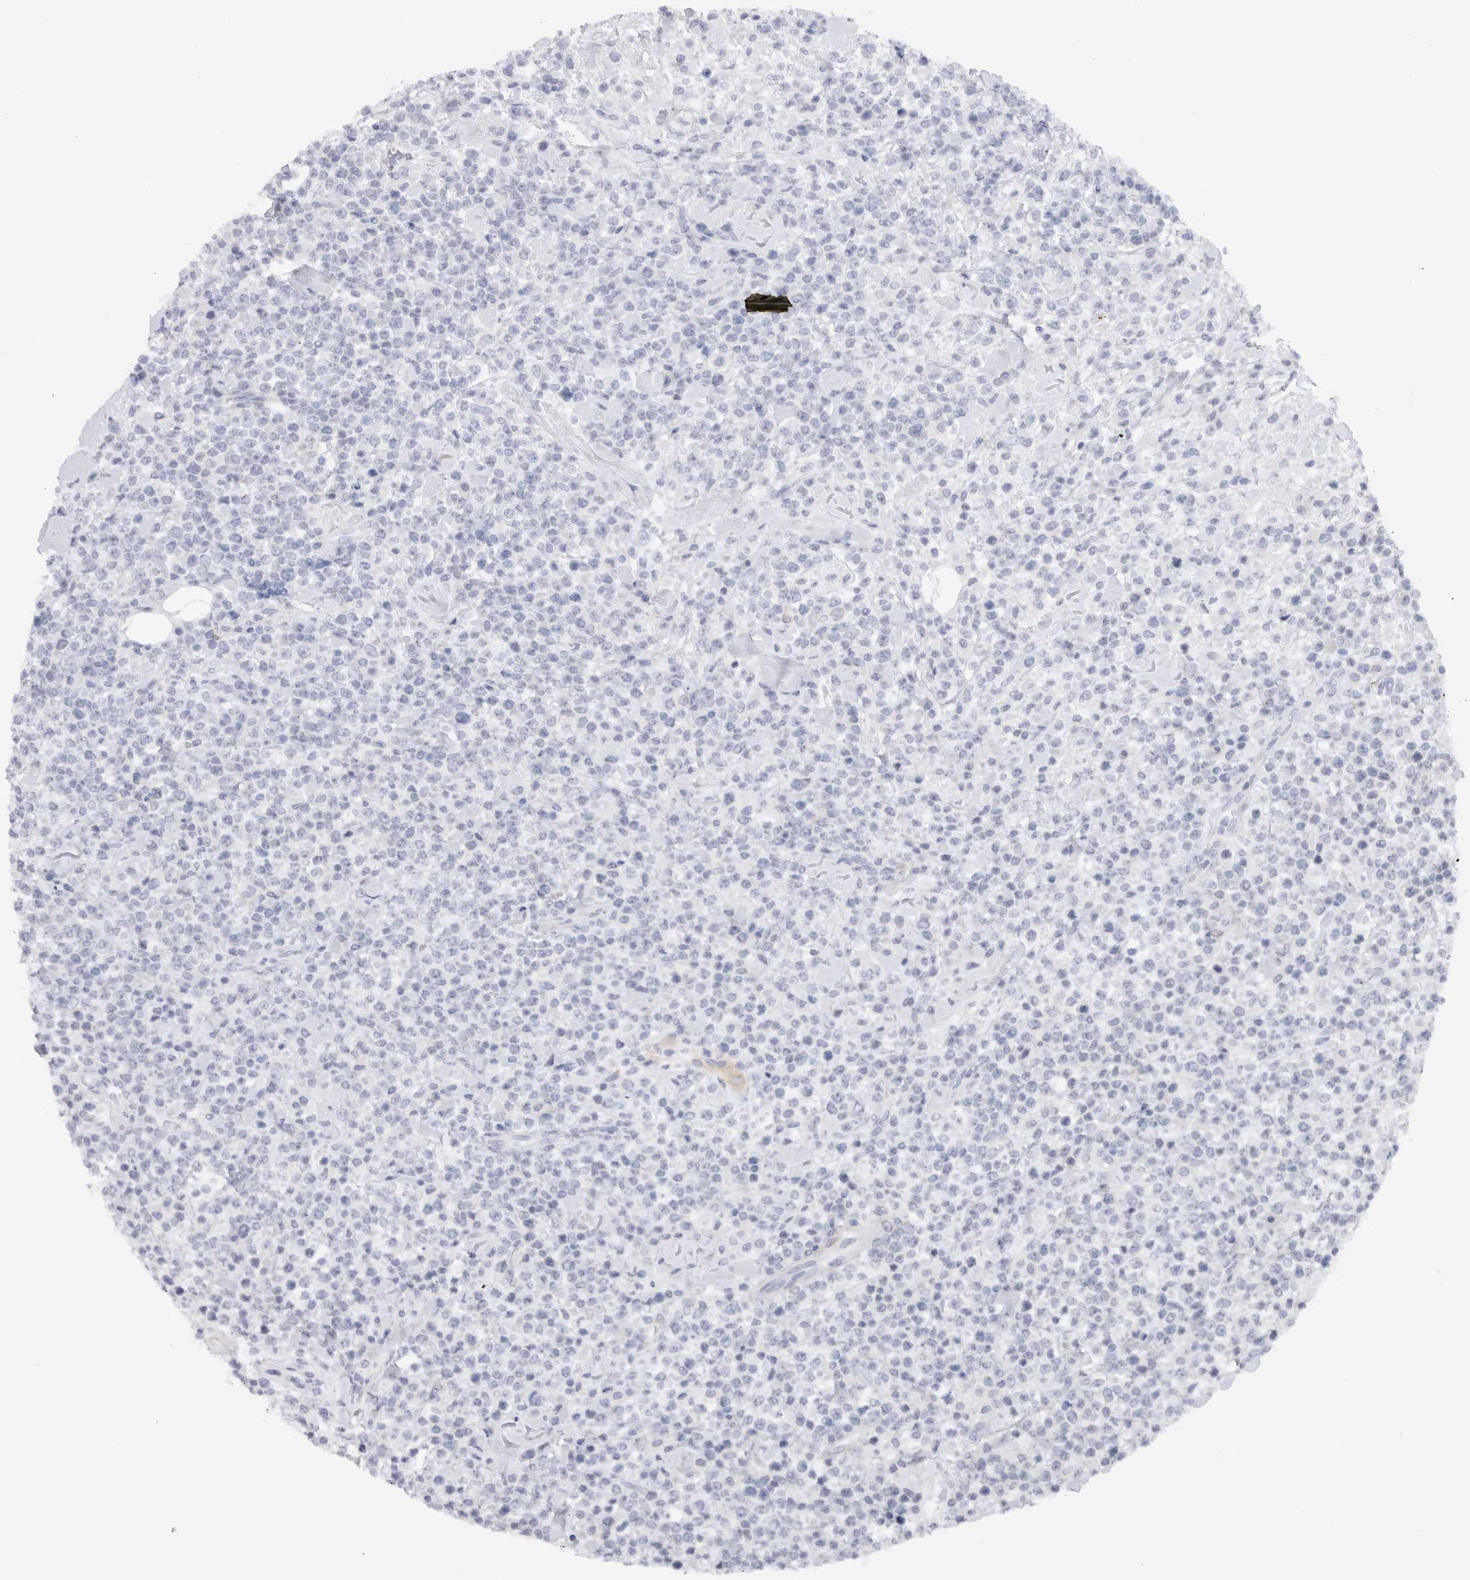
{"staining": {"intensity": "negative", "quantity": "none", "location": "none"}, "tissue": "lymphoma", "cell_type": "Tumor cells", "image_type": "cancer", "snomed": [{"axis": "morphology", "description": "Malignant lymphoma, non-Hodgkin's type, High grade"}, {"axis": "topography", "description": "Colon"}], "caption": "Tumor cells show no significant protein expression in lymphoma.", "gene": "C9orf50", "patient": {"sex": "female", "age": 53}}